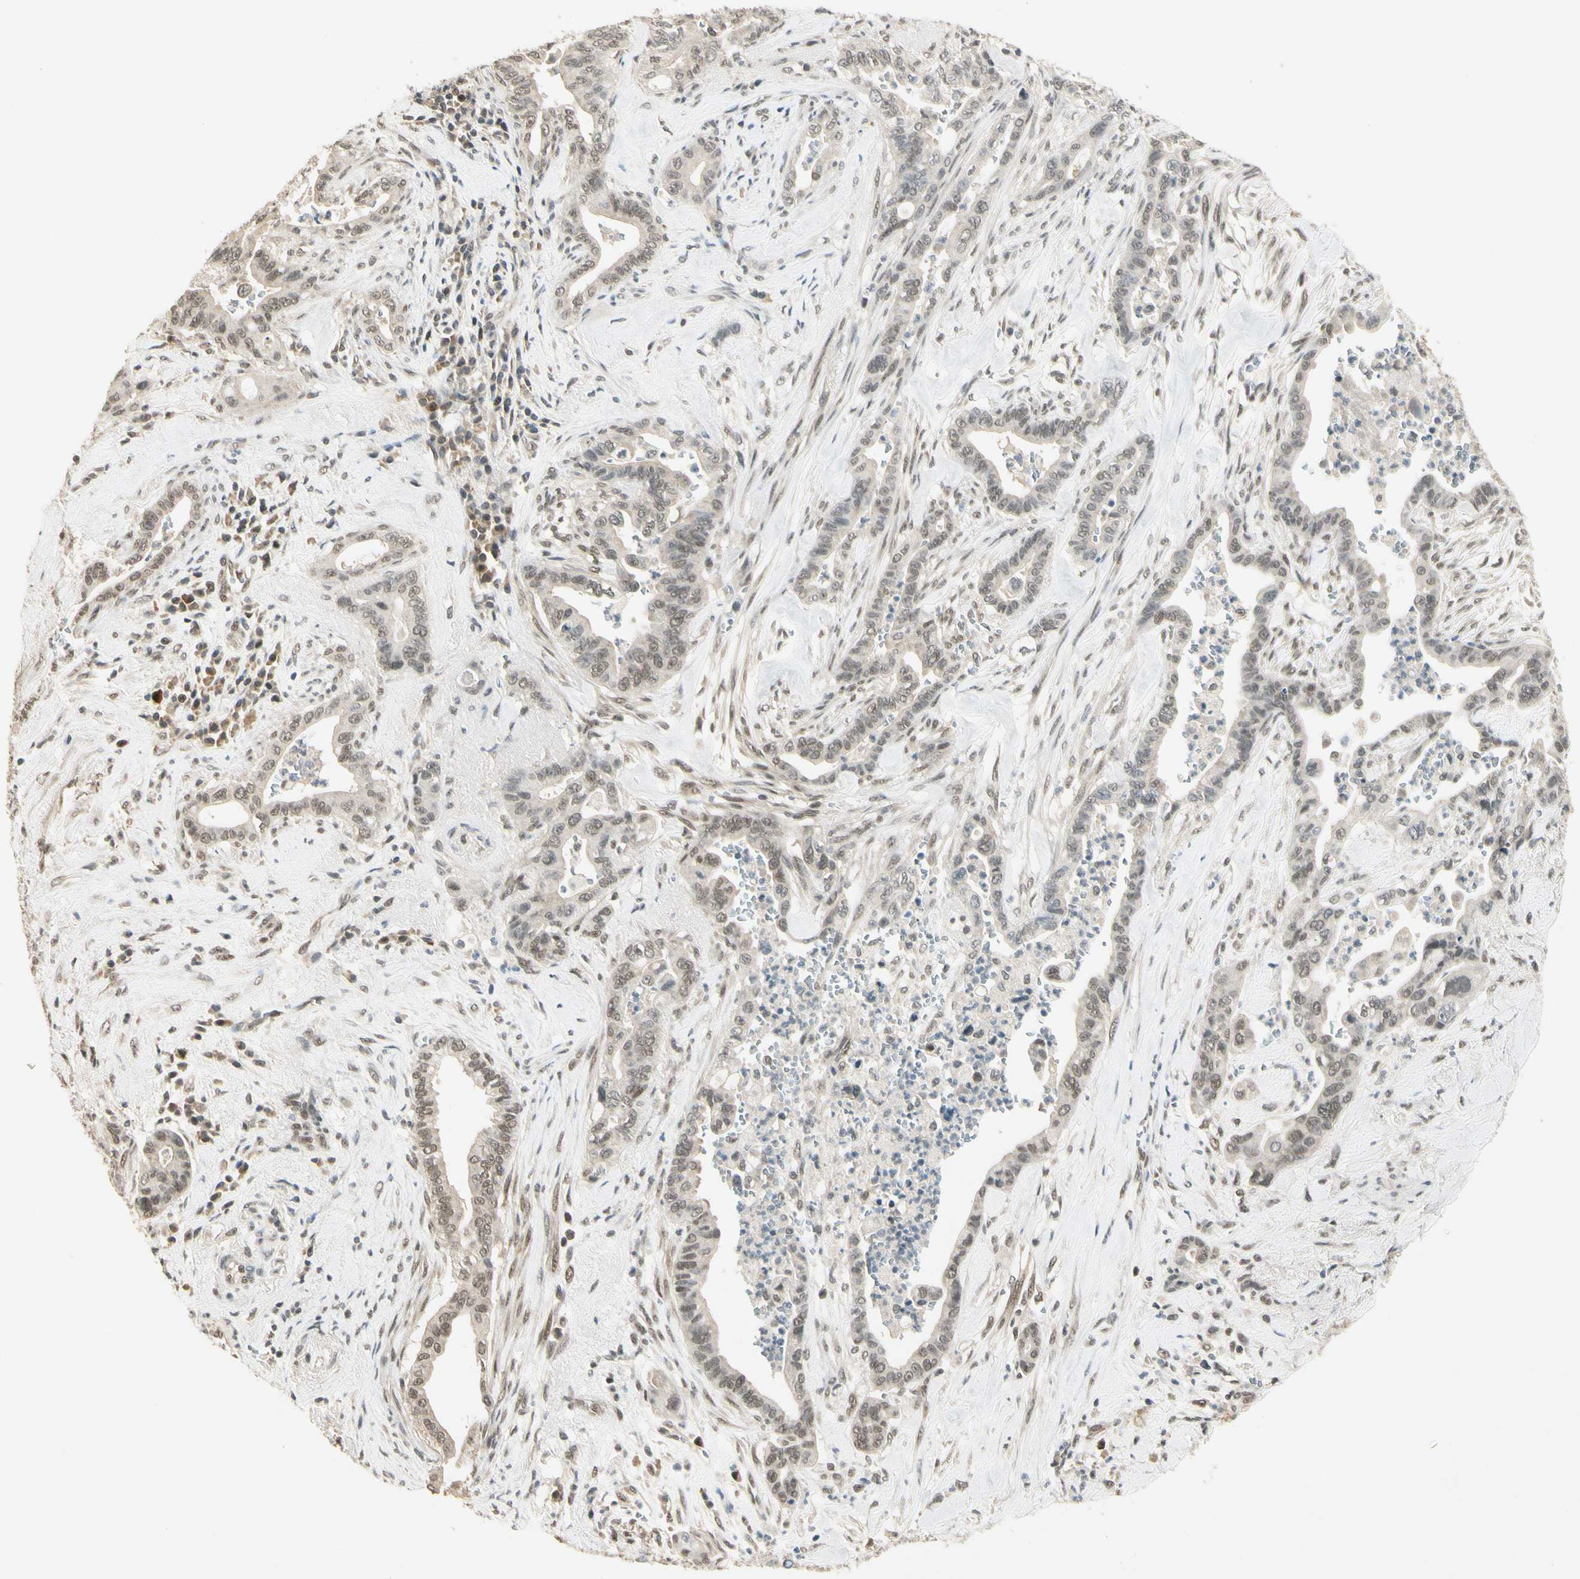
{"staining": {"intensity": "weak", "quantity": ">75%", "location": "cytoplasmic/membranous,nuclear"}, "tissue": "pancreatic cancer", "cell_type": "Tumor cells", "image_type": "cancer", "snomed": [{"axis": "morphology", "description": "Adenocarcinoma, NOS"}, {"axis": "topography", "description": "Pancreas"}], "caption": "IHC (DAB (3,3'-diaminobenzidine)) staining of pancreatic cancer (adenocarcinoma) demonstrates weak cytoplasmic/membranous and nuclear protein staining in about >75% of tumor cells.", "gene": "ZSCAN12", "patient": {"sex": "male", "age": 70}}